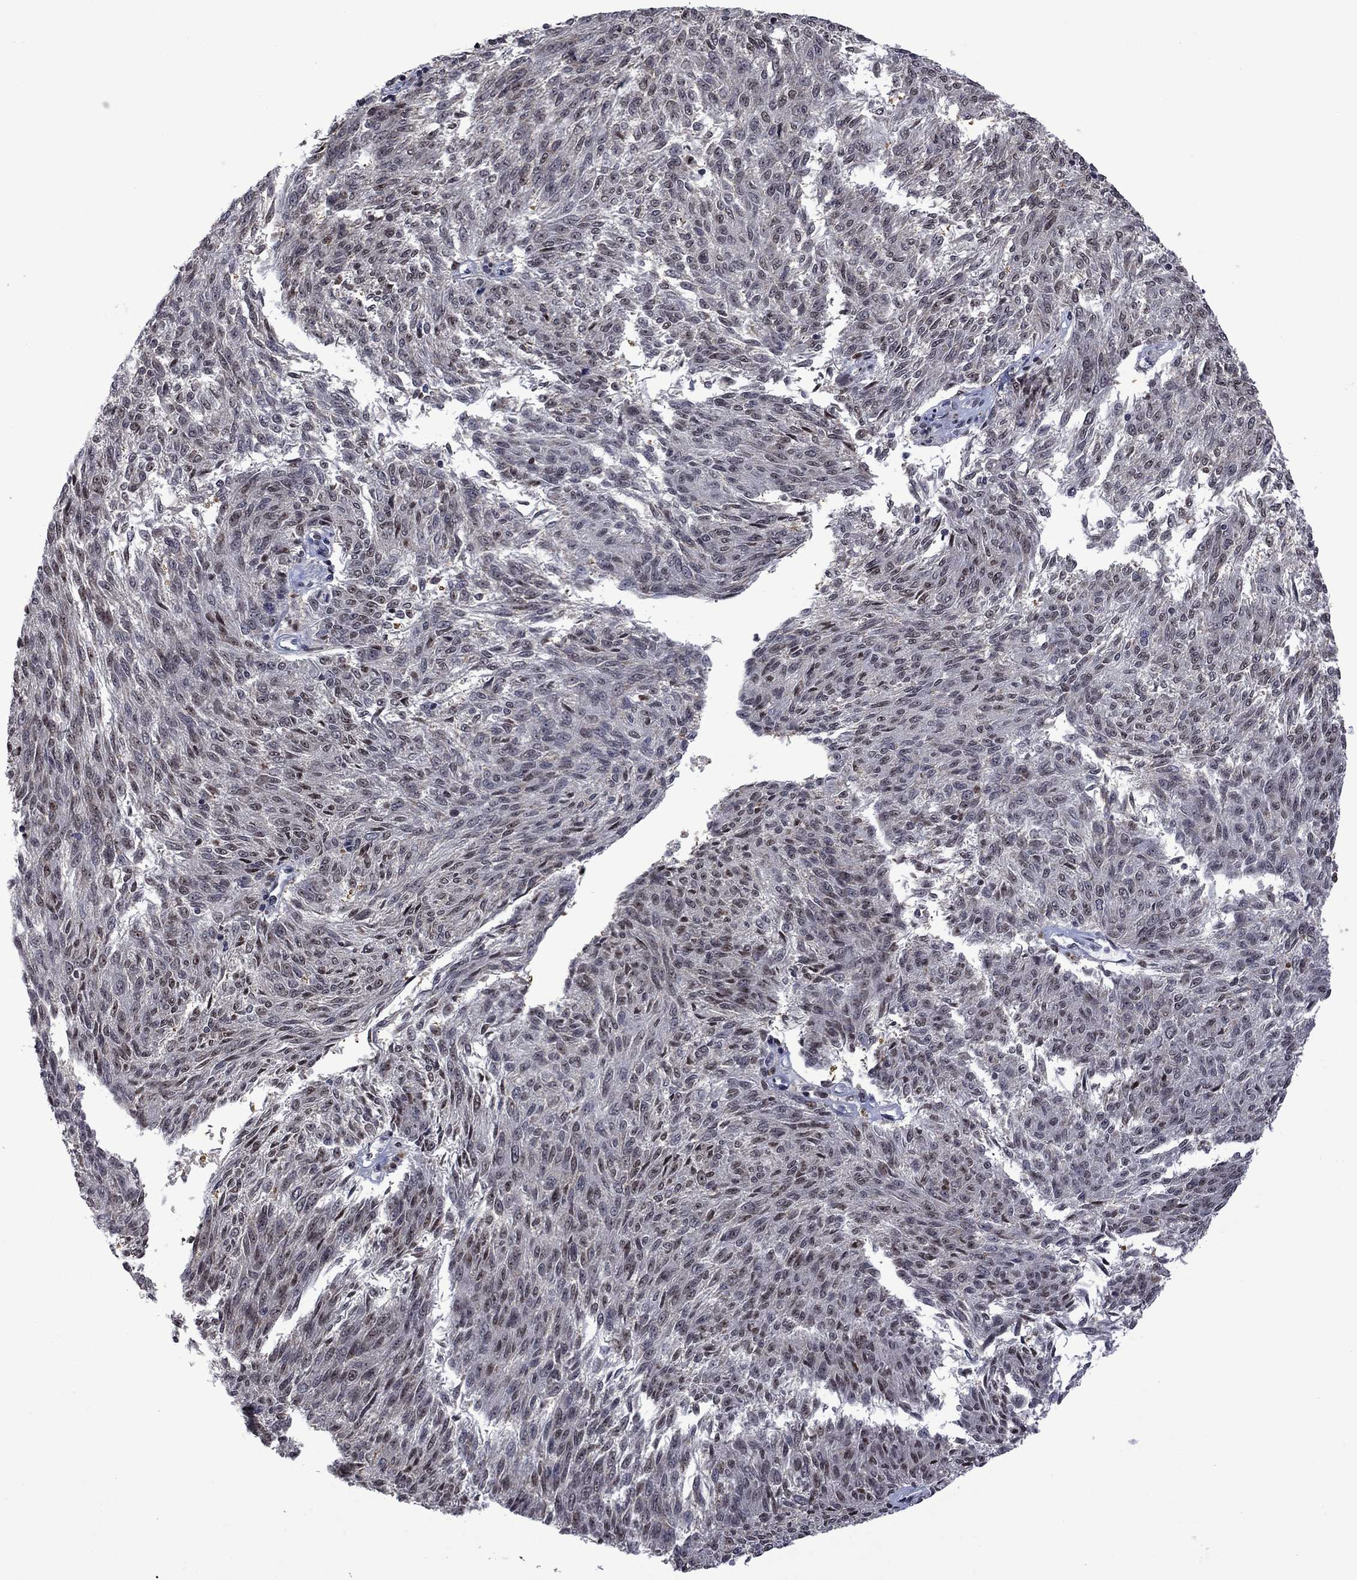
{"staining": {"intensity": "negative", "quantity": "none", "location": "none"}, "tissue": "melanoma", "cell_type": "Tumor cells", "image_type": "cancer", "snomed": [{"axis": "morphology", "description": "Malignant melanoma, NOS"}, {"axis": "topography", "description": "Skin"}], "caption": "This is an immunohistochemistry (IHC) micrograph of human malignant melanoma. There is no staining in tumor cells.", "gene": "FBL", "patient": {"sex": "female", "age": 72}}